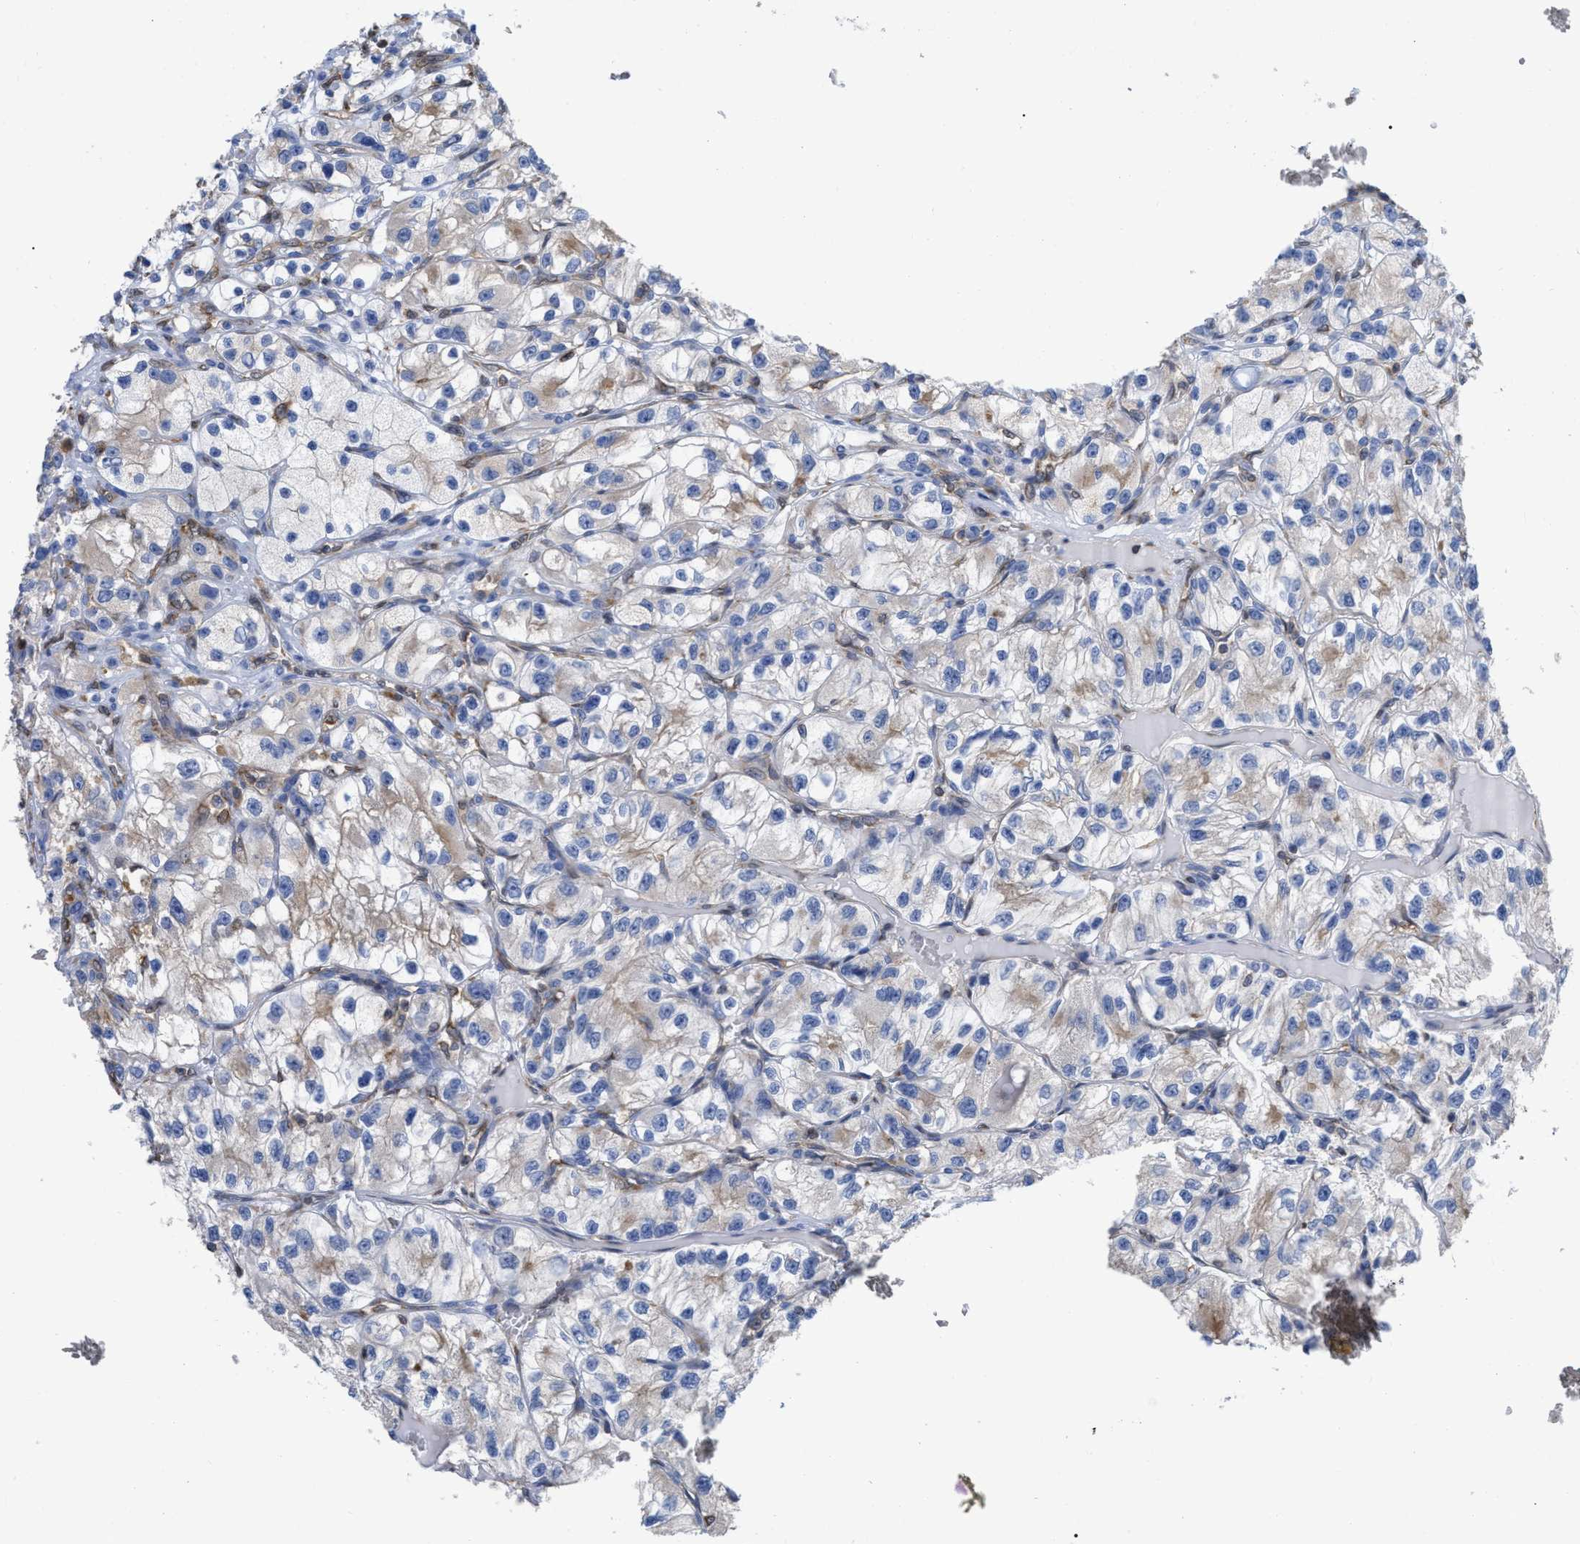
{"staining": {"intensity": "weak", "quantity": "25%-75%", "location": "cytoplasmic/membranous"}, "tissue": "renal cancer", "cell_type": "Tumor cells", "image_type": "cancer", "snomed": [{"axis": "morphology", "description": "Adenocarcinoma, NOS"}, {"axis": "topography", "description": "Kidney"}], "caption": "Adenocarcinoma (renal) was stained to show a protein in brown. There is low levels of weak cytoplasmic/membranous expression in about 25%-75% of tumor cells. (DAB IHC, brown staining for protein, blue staining for nuclei).", "gene": "GIMAP4", "patient": {"sex": "female", "age": 57}}